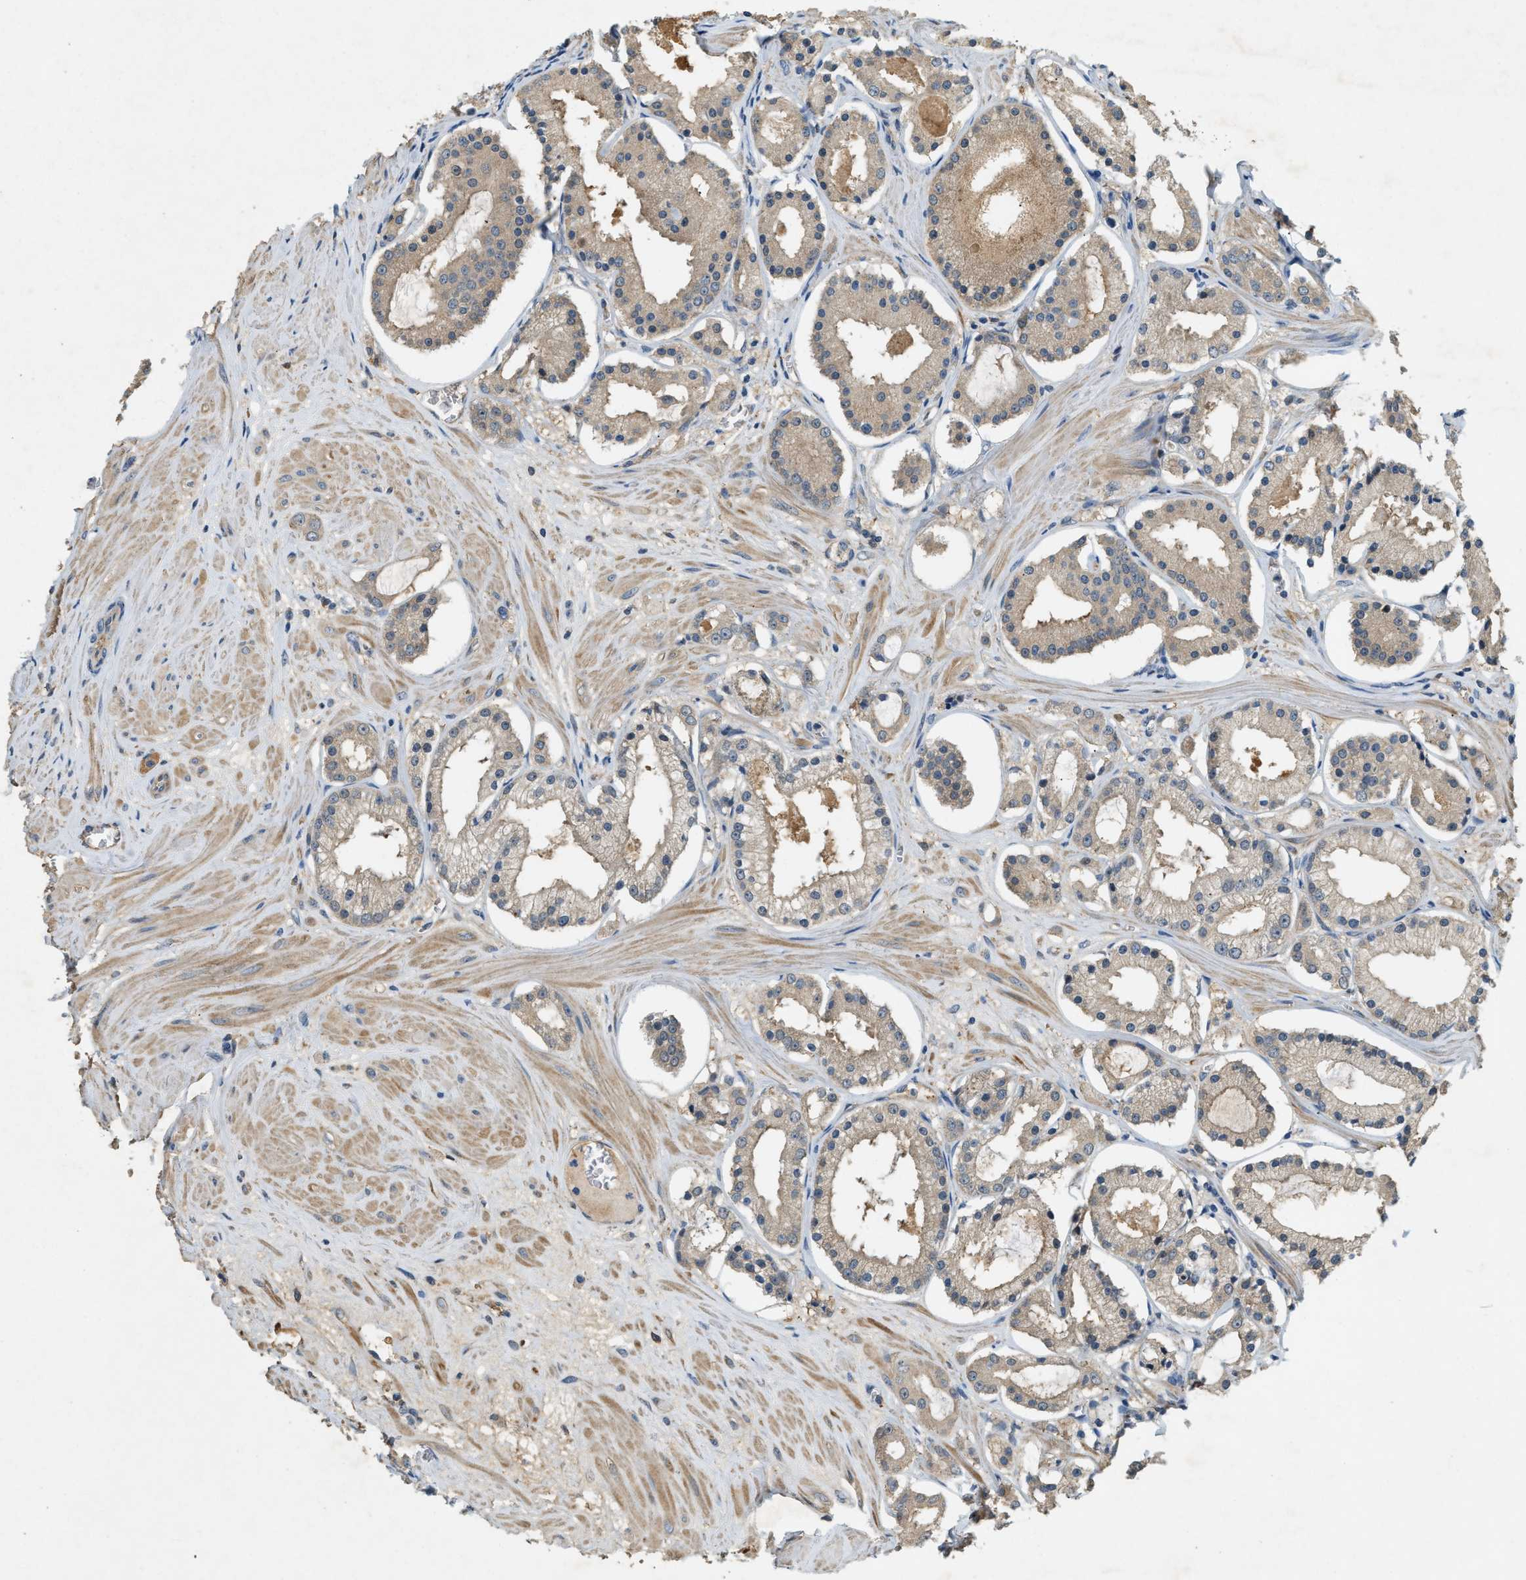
{"staining": {"intensity": "weak", "quantity": ">75%", "location": "cytoplasmic/membranous"}, "tissue": "prostate cancer", "cell_type": "Tumor cells", "image_type": "cancer", "snomed": [{"axis": "morphology", "description": "Adenocarcinoma, High grade"}, {"axis": "topography", "description": "Prostate"}], "caption": "High-magnification brightfield microscopy of prostate cancer stained with DAB (brown) and counterstained with hematoxylin (blue). tumor cells exhibit weak cytoplasmic/membranous staining is identified in about>75% of cells.", "gene": "CFLAR", "patient": {"sex": "male", "age": 66}}